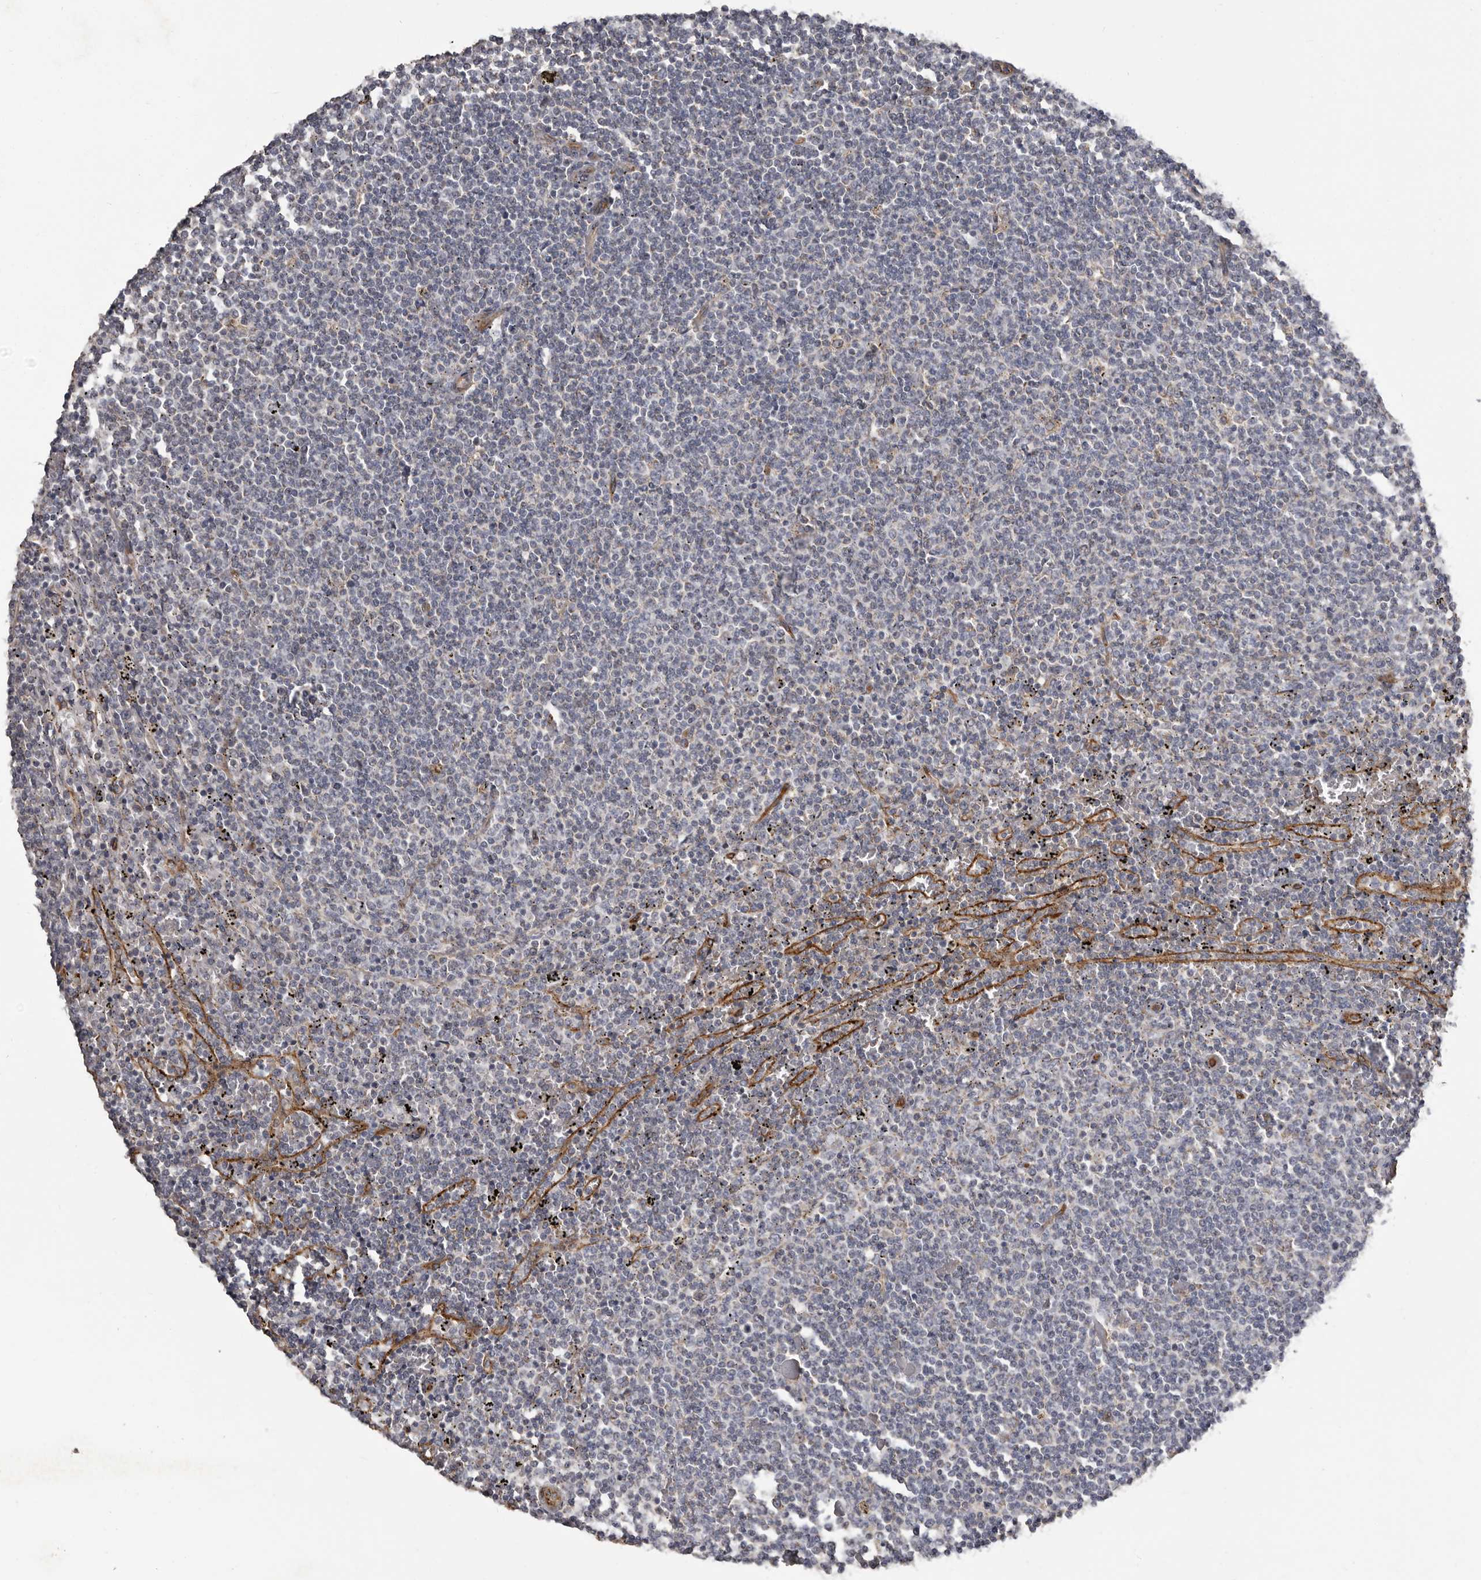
{"staining": {"intensity": "negative", "quantity": "none", "location": "none"}, "tissue": "lymphoma", "cell_type": "Tumor cells", "image_type": "cancer", "snomed": [{"axis": "morphology", "description": "Malignant lymphoma, non-Hodgkin's type, Low grade"}, {"axis": "topography", "description": "Spleen"}], "caption": "The IHC histopathology image has no significant positivity in tumor cells of low-grade malignant lymphoma, non-Hodgkin's type tissue.", "gene": "ENAH", "patient": {"sex": "female", "age": 50}}